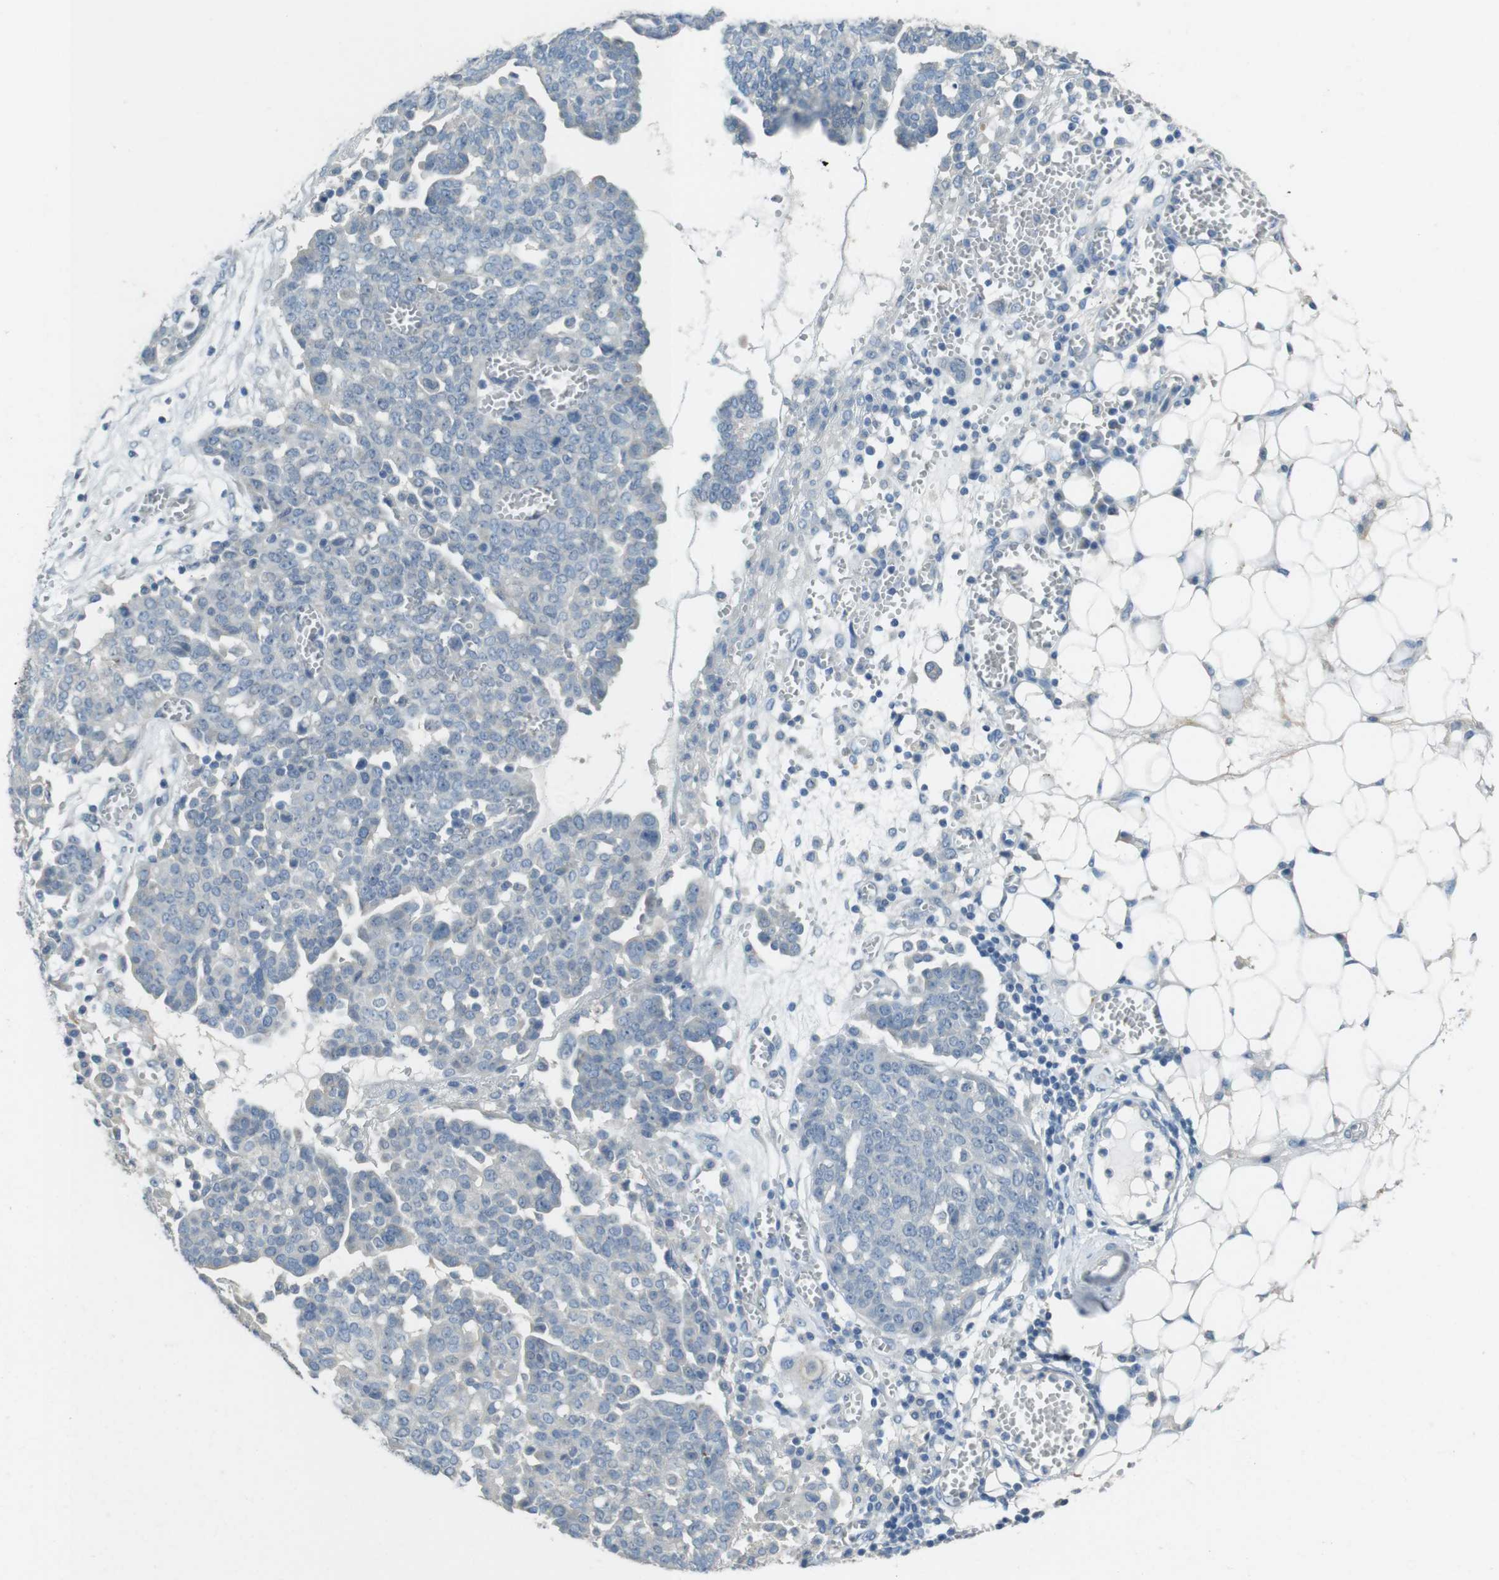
{"staining": {"intensity": "negative", "quantity": "none", "location": "none"}, "tissue": "ovarian cancer", "cell_type": "Tumor cells", "image_type": "cancer", "snomed": [{"axis": "morphology", "description": "Cystadenocarcinoma, serous, NOS"}, {"axis": "topography", "description": "Soft tissue"}, {"axis": "topography", "description": "Ovary"}], "caption": "DAB (3,3'-diaminobenzidine) immunohistochemical staining of human serous cystadenocarcinoma (ovarian) demonstrates no significant staining in tumor cells. (Immunohistochemistry (ihc), brightfield microscopy, high magnification).", "gene": "ENTPD7", "patient": {"sex": "female", "age": 57}}